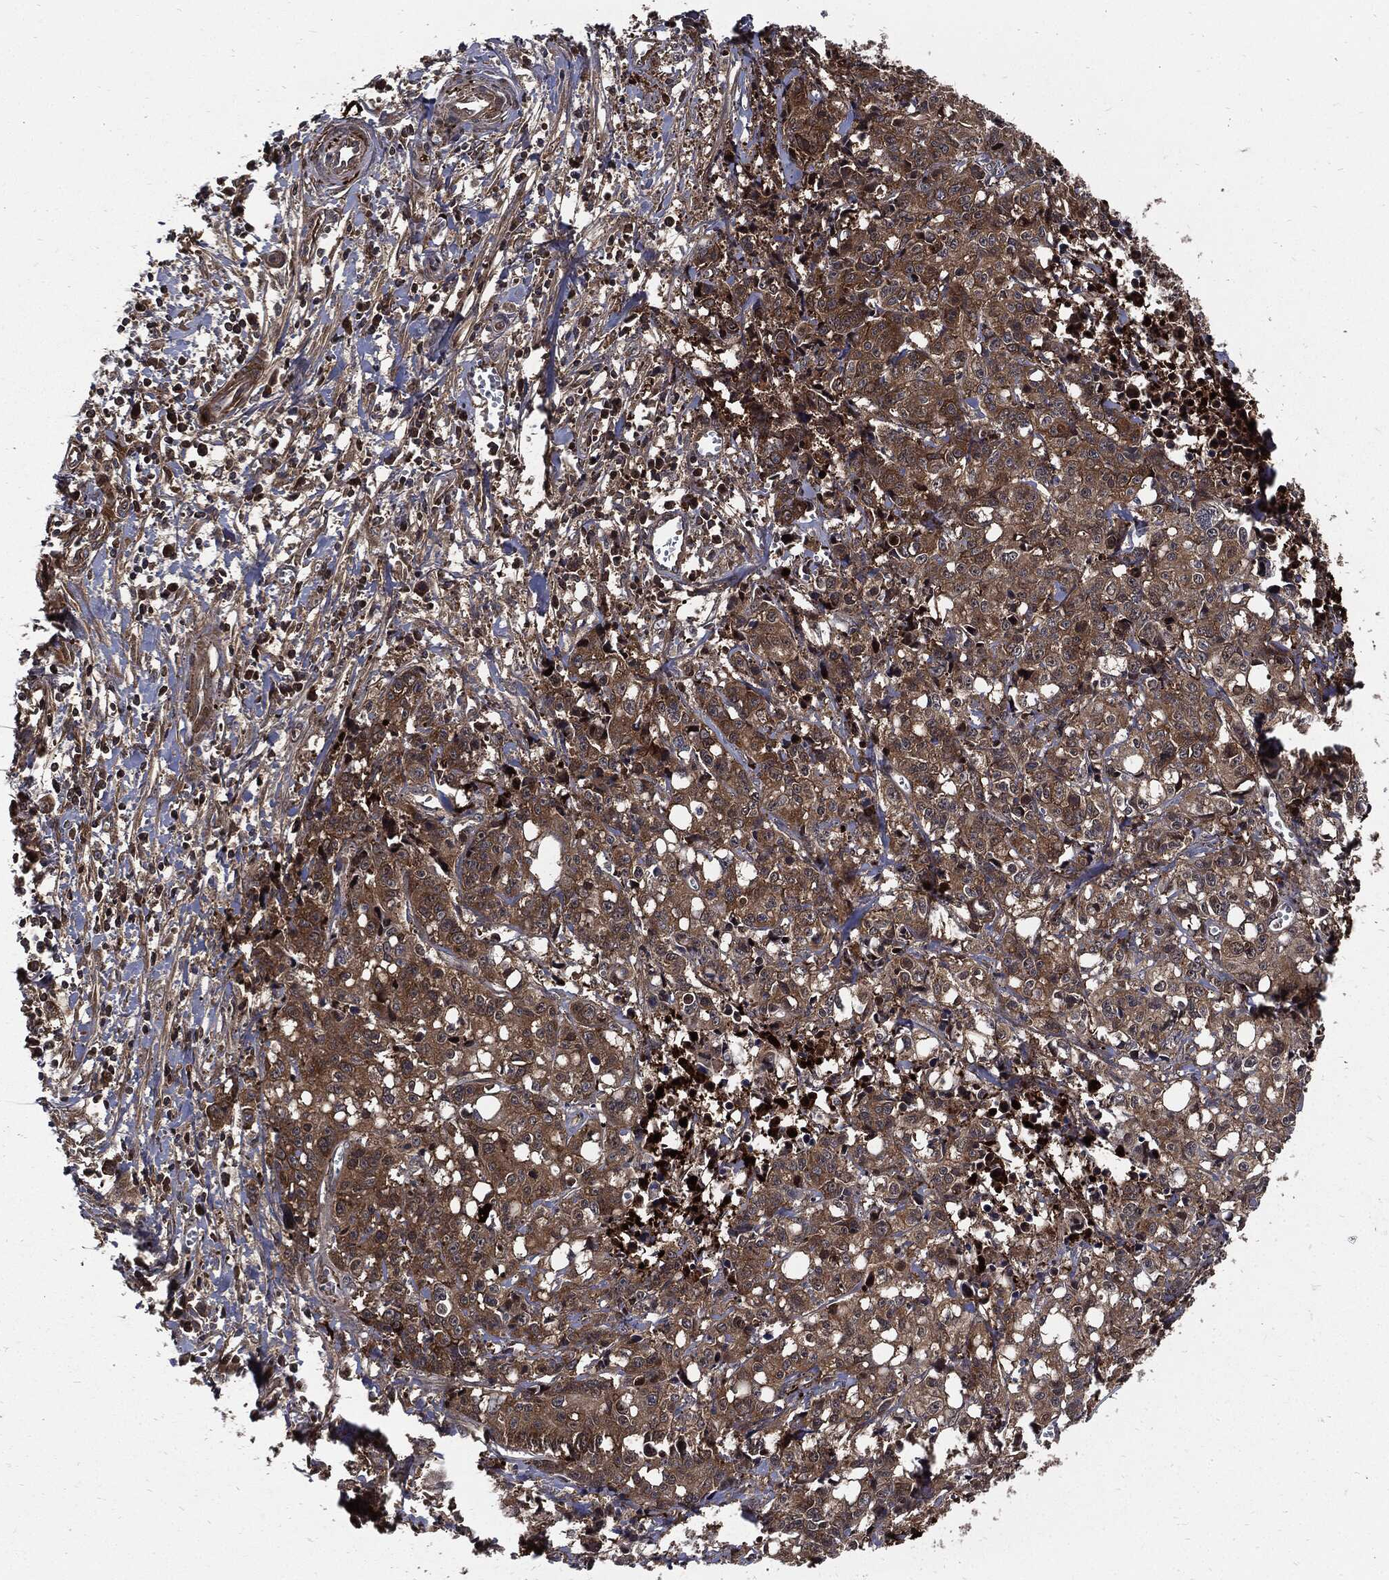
{"staining": {"intensity": "moderate", "quantity": "25%-75%", "location": "cytoplasmic/membranous"}, "tissue": "pancreatic cancer", "cell_type": "Tumor cells", "image_type": "cancer", "snomed": [{"axis": "morphology", "description": "Adenocarcinoma, NOS"}, {"axis": "topography", "description": "Pancreas"}], "caption": "Brown immunohistochemical staining in pancreatic adenocarcinoma exhibits moderate cytoplasmic/membranous staining in about 25%-75% of tumor cells.", "gene": "CLU", "patient": {"sex": "male", "age": 64}}